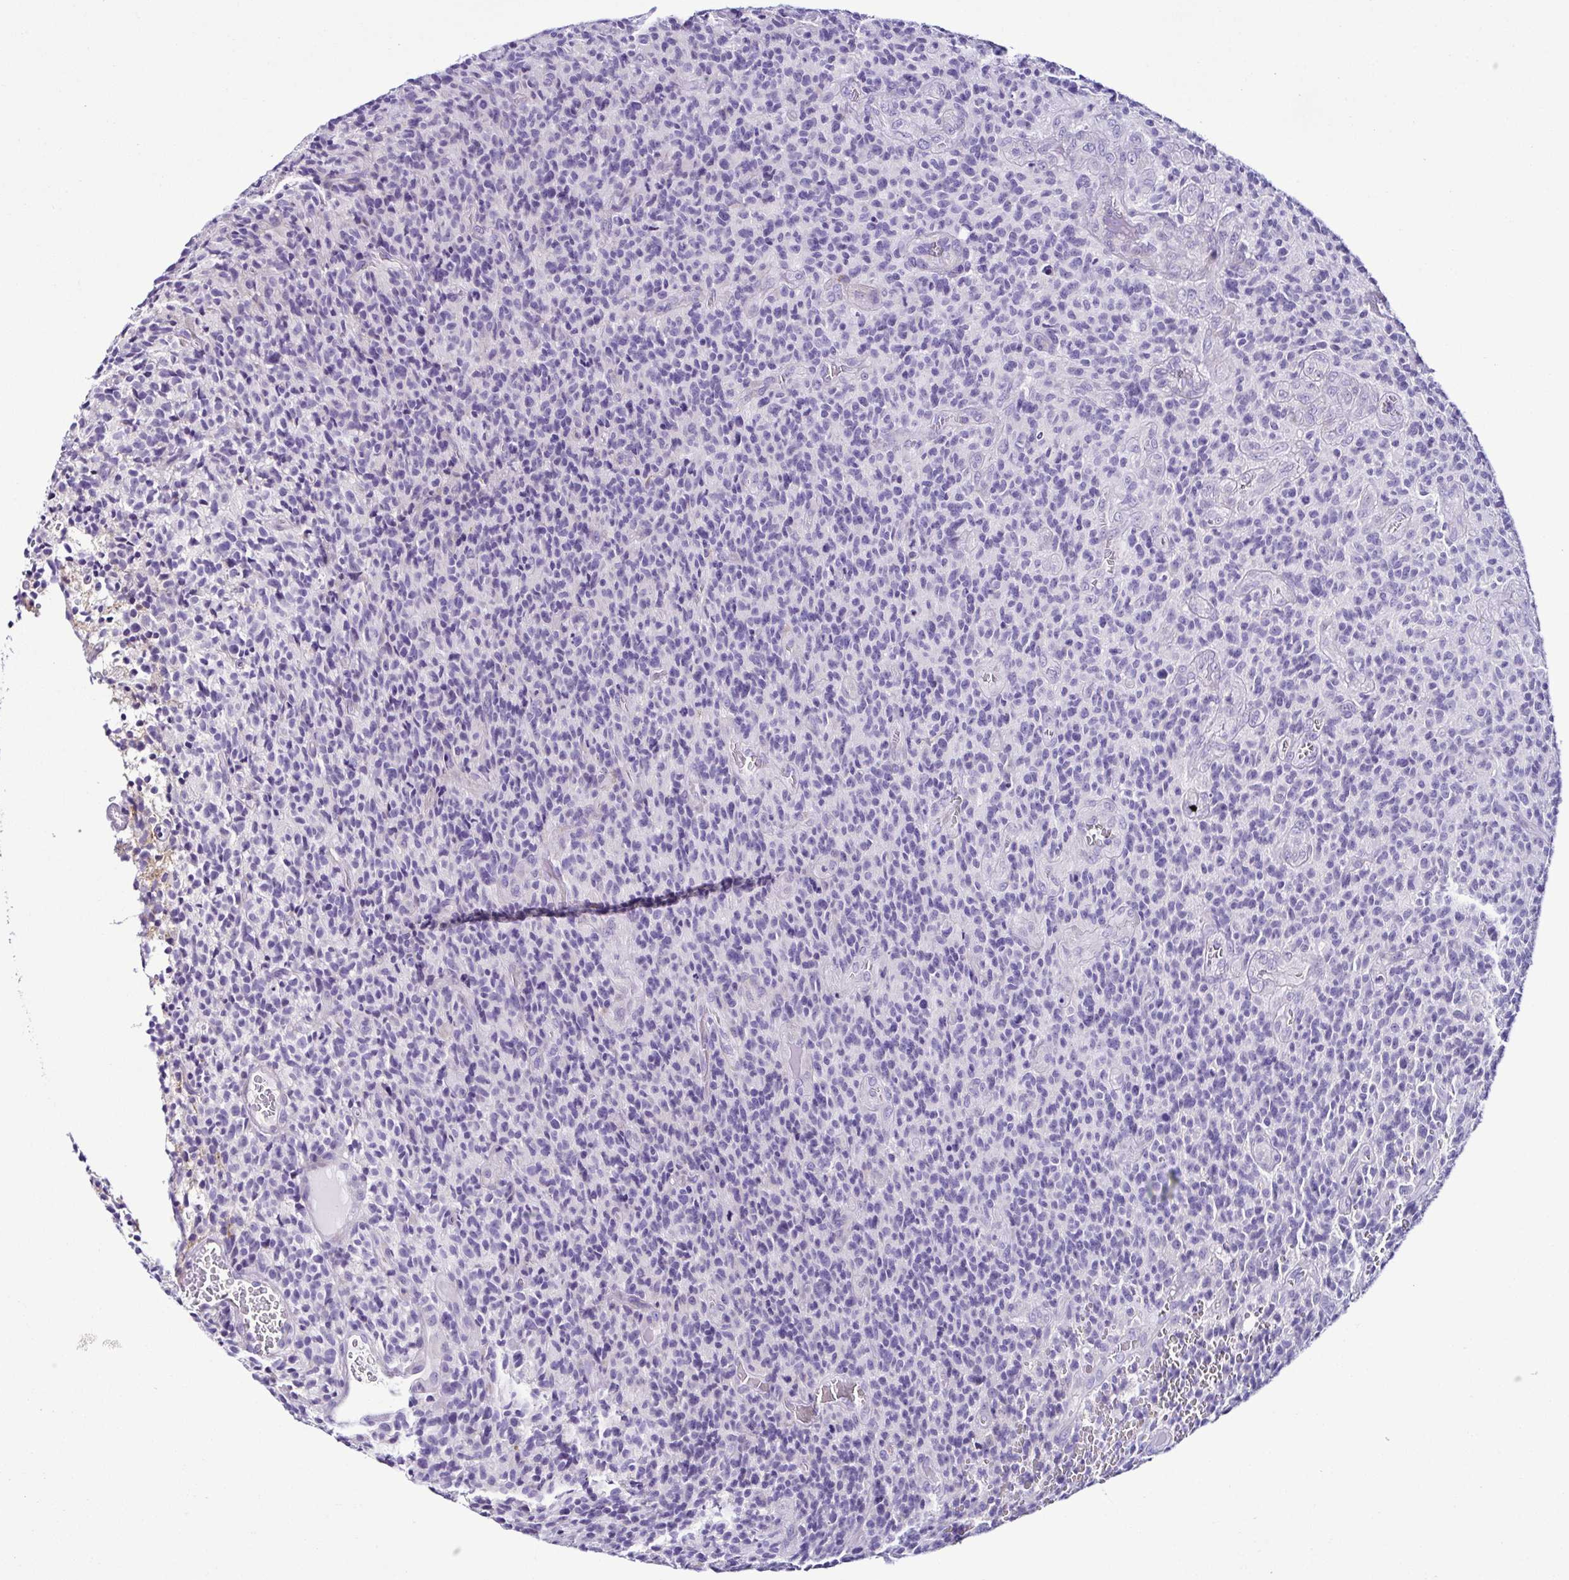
{"staining": {"intensity": "negative", "quantity": "none", "location": "none"}, "tissue": "glioma", "cell_type": "Tumor cells", "image_type": "cancer", "snomed": [{"axis": "morphology", "description": "Glioma, malignant, High grade"}, {"axis": "topography", "description": "Brain"}], "caption": "Immunohistochemical staining of glioma displays no significant staining in tumor cells.", "gene": "SRL", "patient": {"sex": "male", "age": 76}}